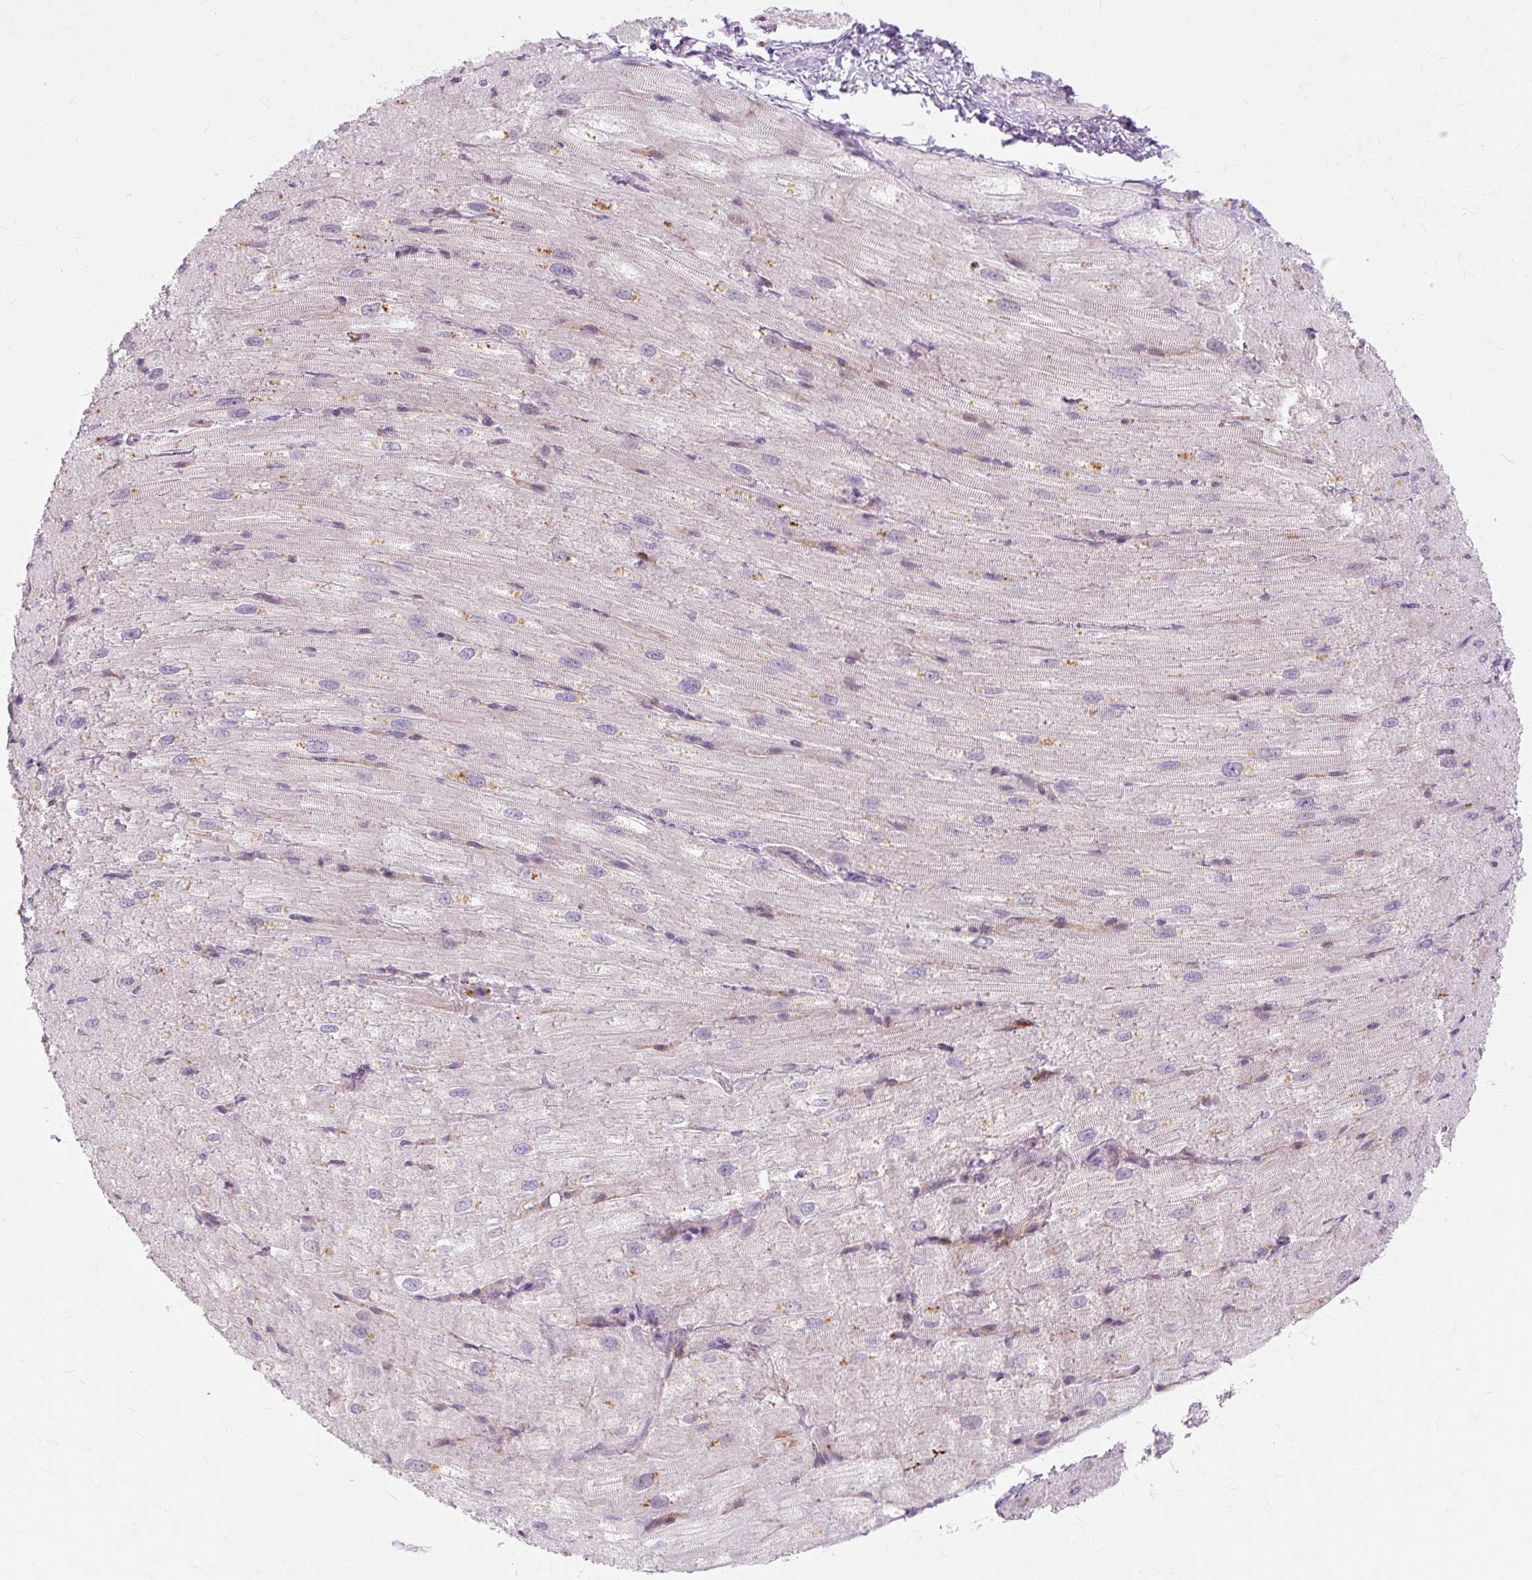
{"staining": {"intensity": "negative", "quantity": "none", "location": "none"}, "tissue": "heart muscle", "cell_type": "Cardiomyocytes", "image_type": "normal", "snomed": [{"axis": "morphology", "description": "Normal tissue, NOS"}, {"axis": "topography", "description": "Heart"}], "caption": "Immunohistochemical staining of normal human heart muscle exhibits no significant expression in cardiomyocytes. Nuclei are stained in blue.", "gene": "ZNF35", "patient": {"sex": "male", "age": 62}}